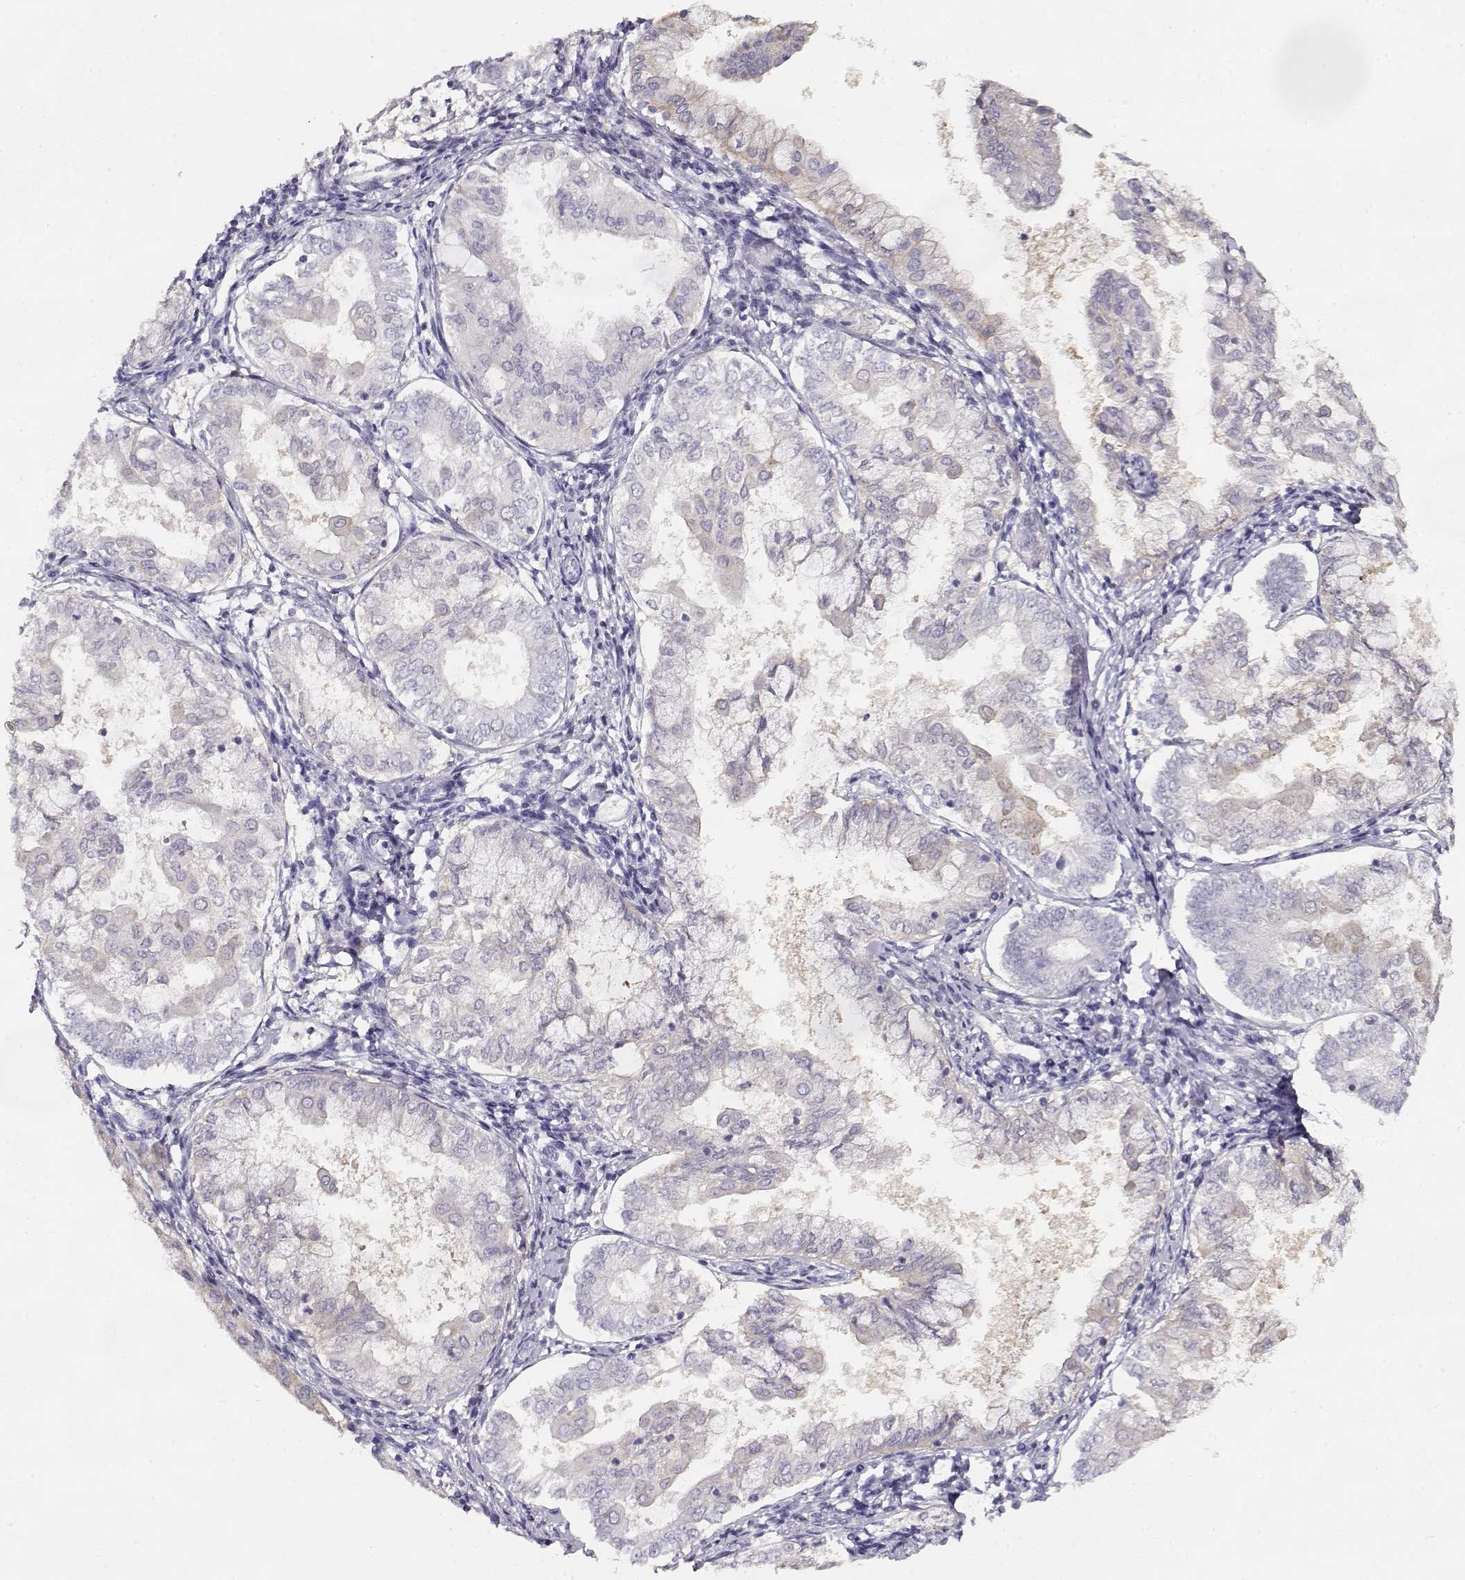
{"staining": {"intensity": "negative", "quantity": "none", "location": "none"}, "tissue": "endometrial cancer", "cell_type": "Tumor cells", "image_type": "cancer", "snomed": [{"axis": "morphology", "description": "Adenocarcinoma, NOS"}, {"axis": "topography", "description": "Endometrium"}], "caption": "Human endometrial cancer stained for a protein using immunohistochemistry (IHC) demonstrates no staining in tumor cells.", "gene": "NDRG4", "patient": {"sex": "female", "age": 68}}